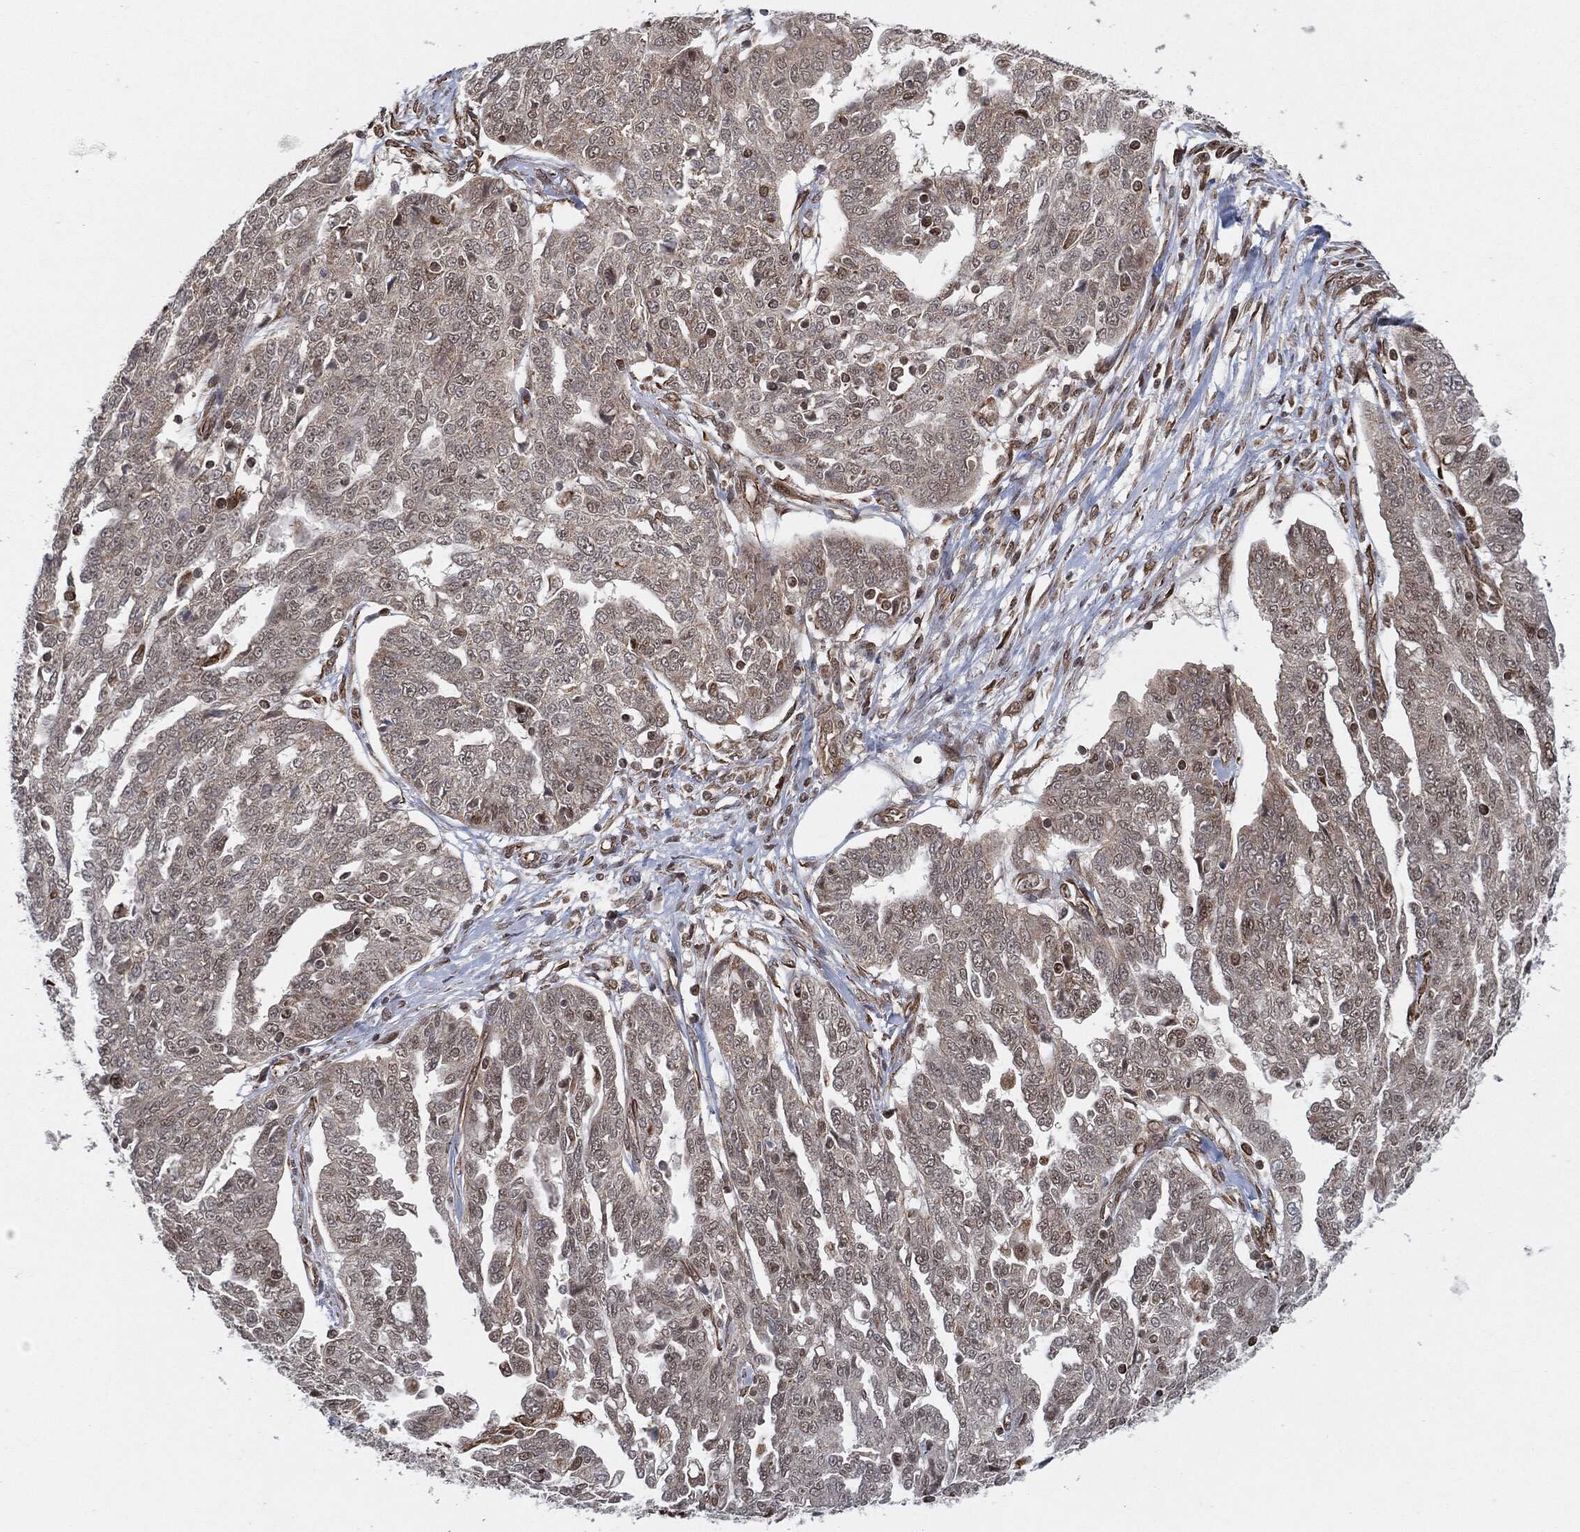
{"staining": {"intensity": "moderate", "quantity": "<25%", "location": "nuclear"}, "tissue": "ovarian cancer", "cell_type": "Tumor cells", "image_type": "cancer", "snomed": [{"axis": "morphology", "description": "Cystadenocarcinoma, serous, NOS"}, {"axis": "topography", "description": "Ovary"}], "caption": "An immunohistochemistry (IHC) micrograph of tumor tissue is shown. Protein staining in brown labels moderate nuclear positivity in ovarian serous cystadenocarcinoma within tumor cells. Using DAB (brown) and hematoxylin (blue) stains, captured at high magnification using brightfield microscopy.", "gene": "TP53RK", "patient": {"sex": "female", "age": 67}}